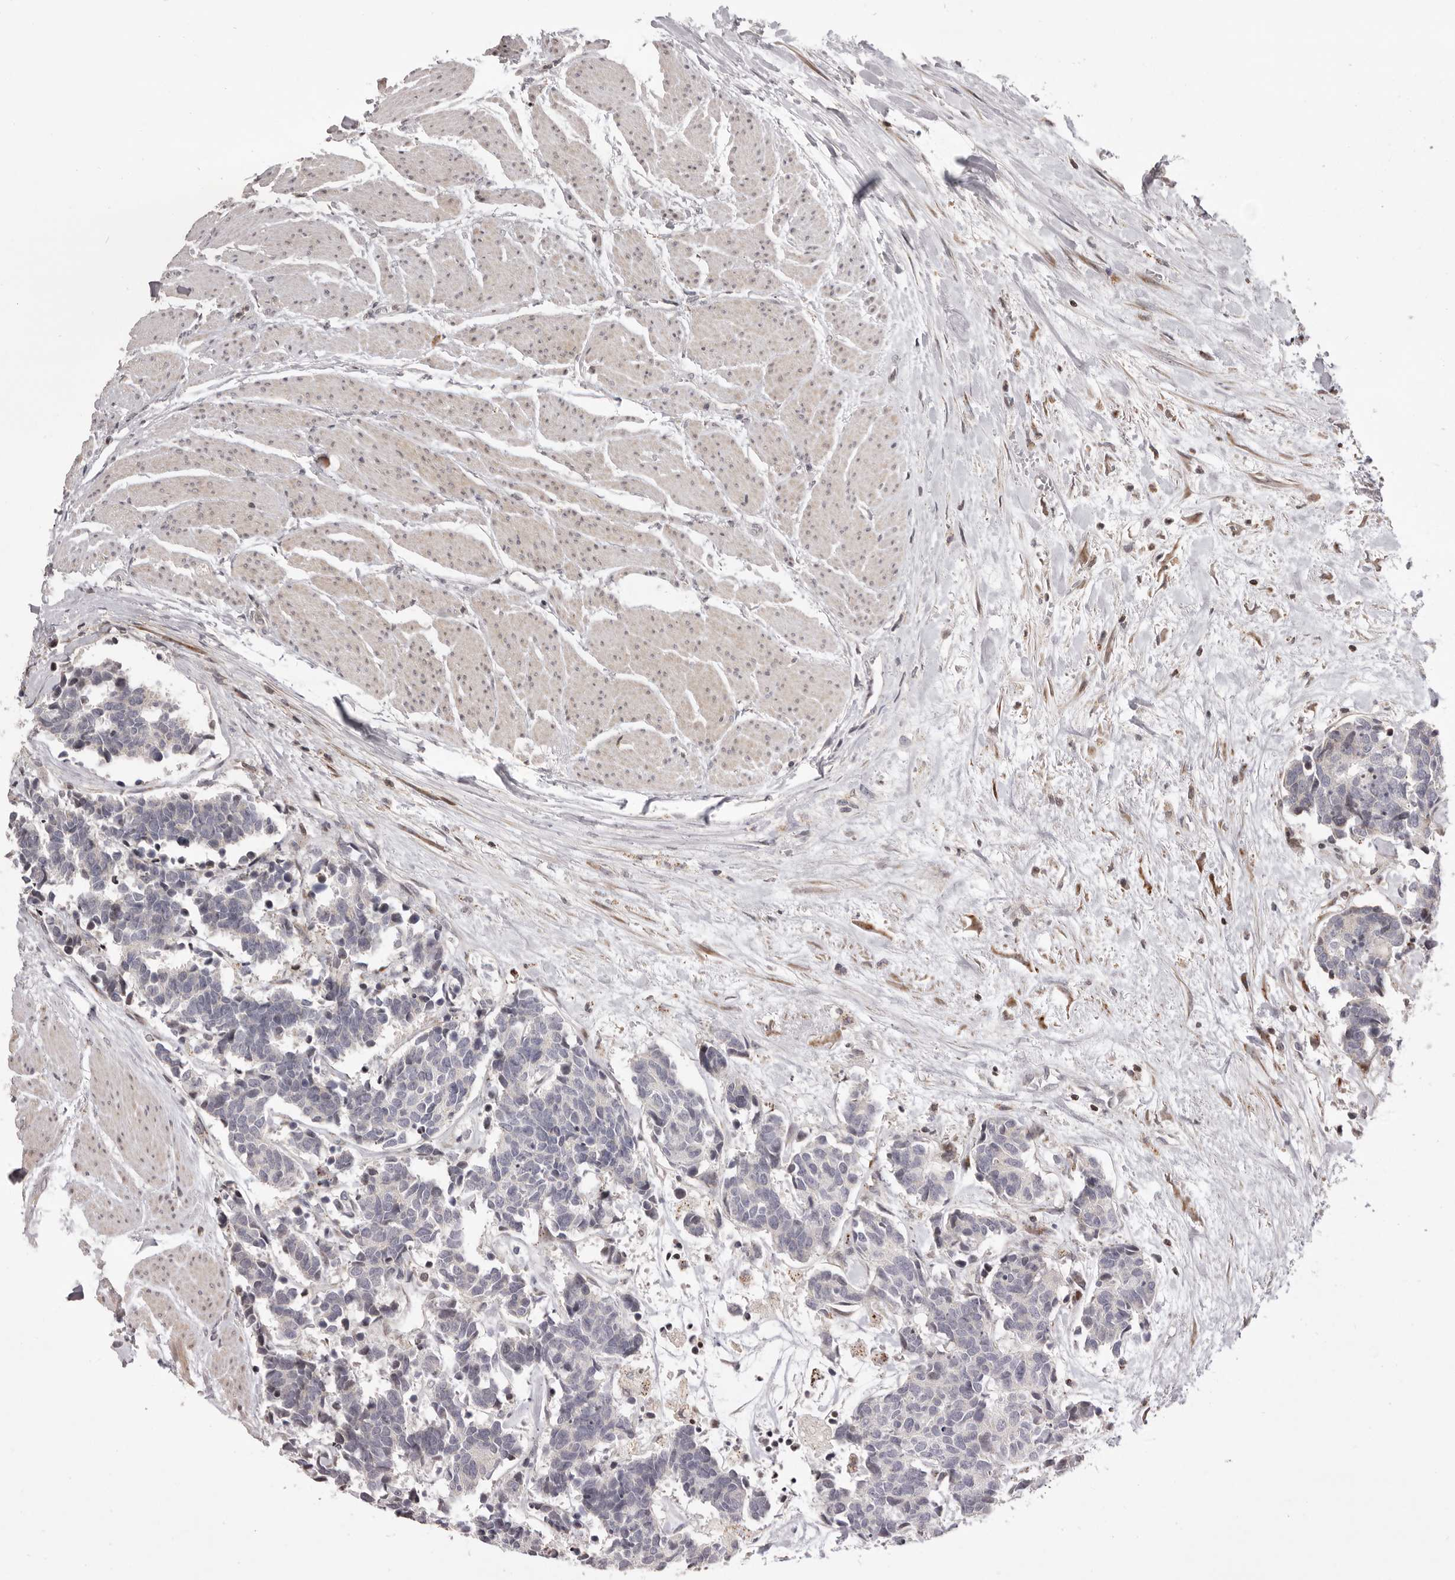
{"staining": {"intensity": "negative", "quantity": "none", "location": "none"}, "tissue": "carcinoid", "cell_type": "Tumor cells", "image_type": "cancer", "snomed": [{"axis": "morphology", "description": "Carcinoma, NOS"}, {"axis": "morphology", "description": "Carcinoid, malignant, NOS"}, {"axis": "topography", "description": "Urinary bladder"}], "caption": "This is a photomicrograph of IHC staining of carcinoid (malignant), which shows no expression in tumor cells.", "gene": "AZIN1", "patient": {"sex": "male", "age": 57}}